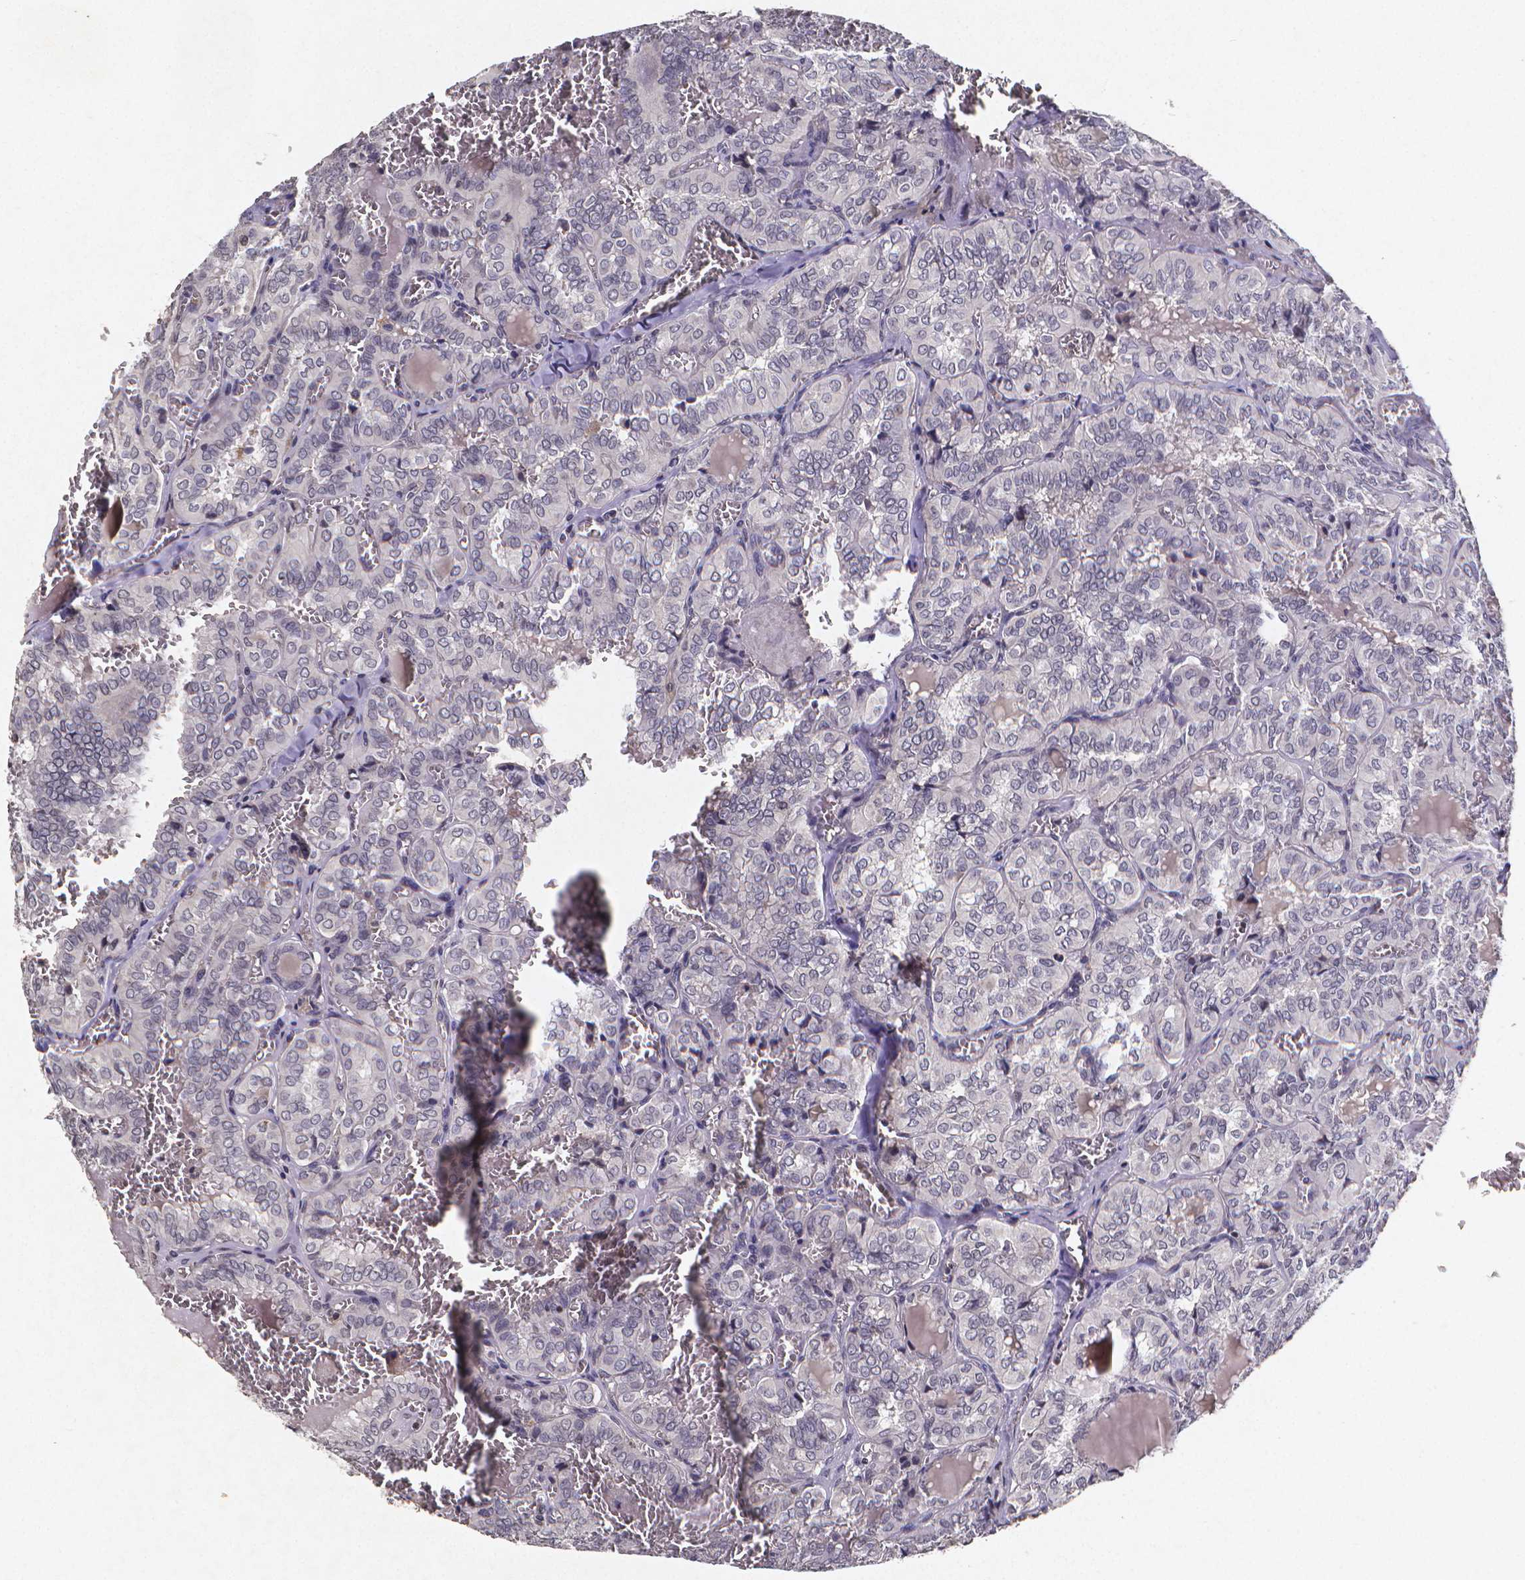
{"staining": {"intensity": "negative", "quantity": "none", "location": "none"}, "tissue": "thyroid cancer", "cell_type": "Tumor cells", "image_type": "cancer", "snomed": [{"axis": "morphology", "description": "Papillary adenocarcinoma, NOS"}, {"axis": "topography", "description": "Thyroid gland"}], "caption": "Tumor cells show no significant protein staining in thyroid cancer (papillary adenocarcinoma). (Immunohistochemistry (ihc), brightfield microscopy, high magnification).", "gene": "TP73", "patient": {"sex": "female", "age": 41}}